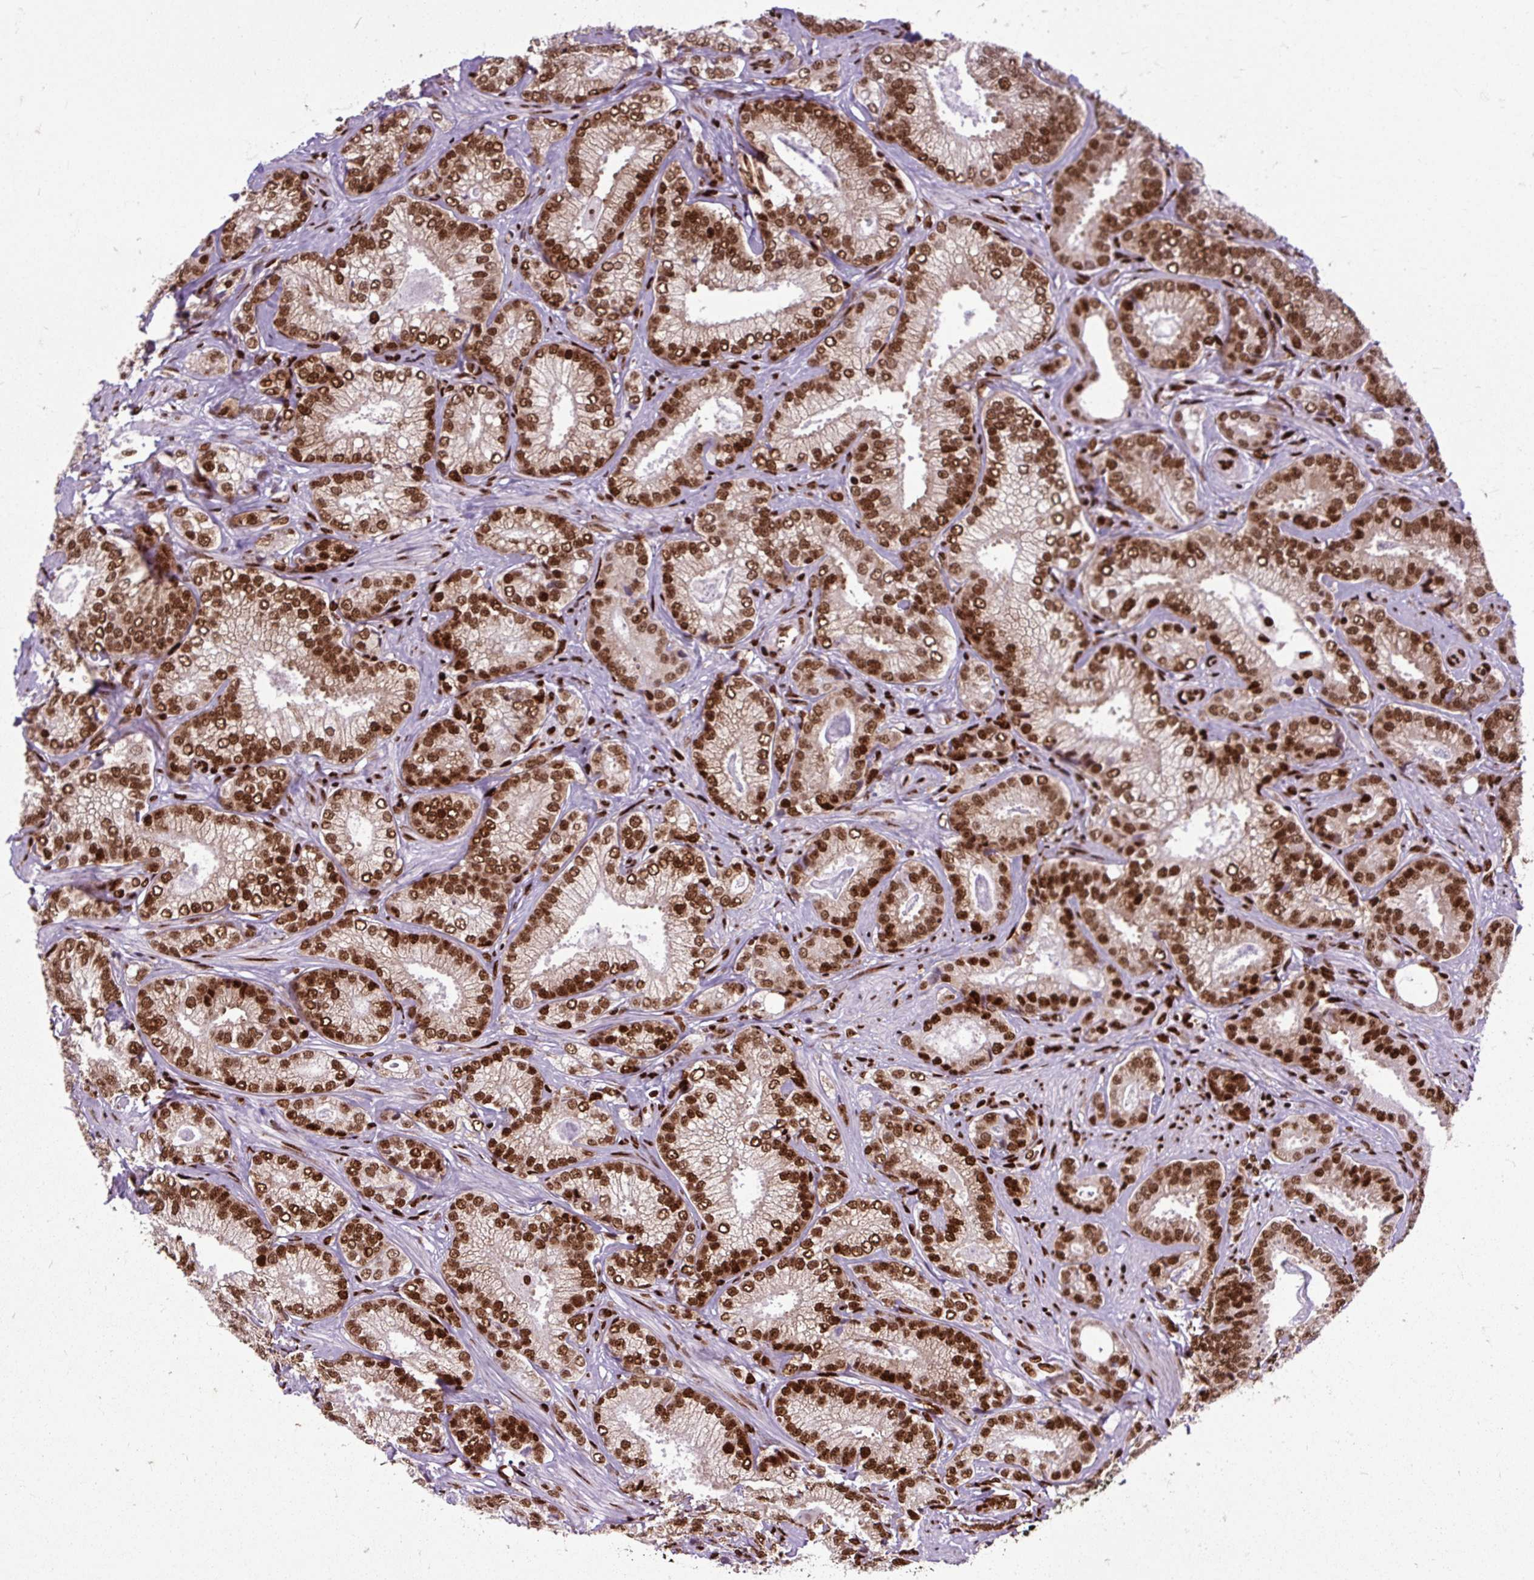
{"staining": {"intensity": "strong", "quantity": ">75%", "location": "cytoplasmic/membranous,nuclear"}, "tissue": "prostate cancer", "cell_type": "Tumor cells", "image_type": "cancer", "snomed": [{"axis": "morphology", "description": "Adenocarcinoma, Low grade"}, {"axis": "topography", "description": "Prostate"}], "caption": "Approximately >75% of tumor cells in human prostate cancer (adenocarcinoma (low-grade)) show strong cytoplasmic/membranous and nuclear protein positivity as visualized by brown immunohistochemical staining.", "gene": "FUS", "patient": {"sex": "male", "age": 63}}